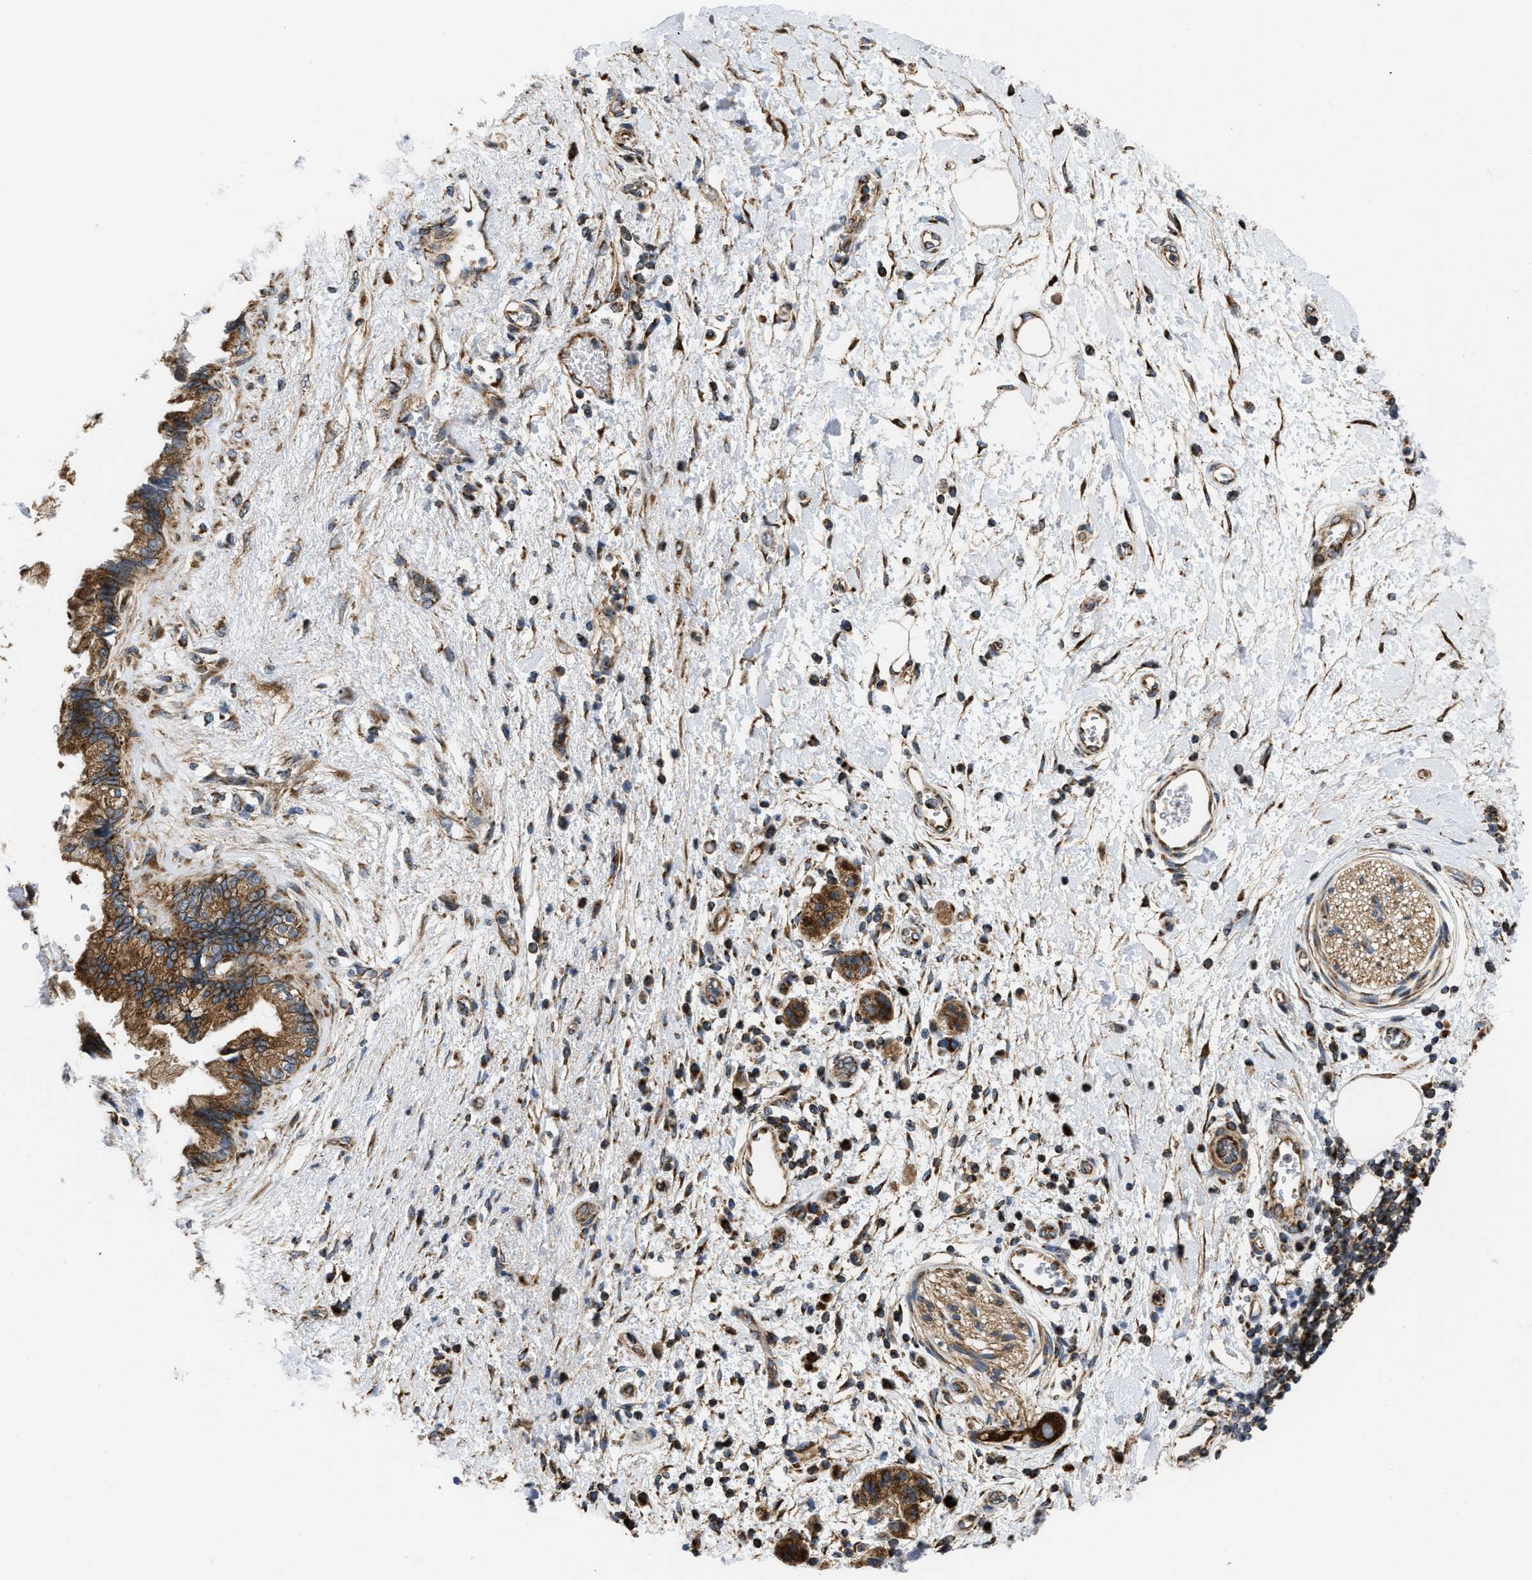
{"staining": {"intensity": "strong", "quantity": ">75%", "location": "cytoplasmic/membranous"}, "tissue": "pancreatic cancer", "cell_type": "Tumor cells", "image_type": "cancer", "snomed": [{"axis": "morphology", "description": "Adenocarcinoma, NOS"}, {"axis": "topography", "description": "Pancreas"}], "caption": "Tumor cells reveal high levels of strong cytoplasmic/membranous staining in about >75% of cells in human pancreatic adenocarcinoma. (IHC, brightfield microscopy, high magnification).", "gene": "OPTN", "patient": {"sex": "female", "age": 60}}